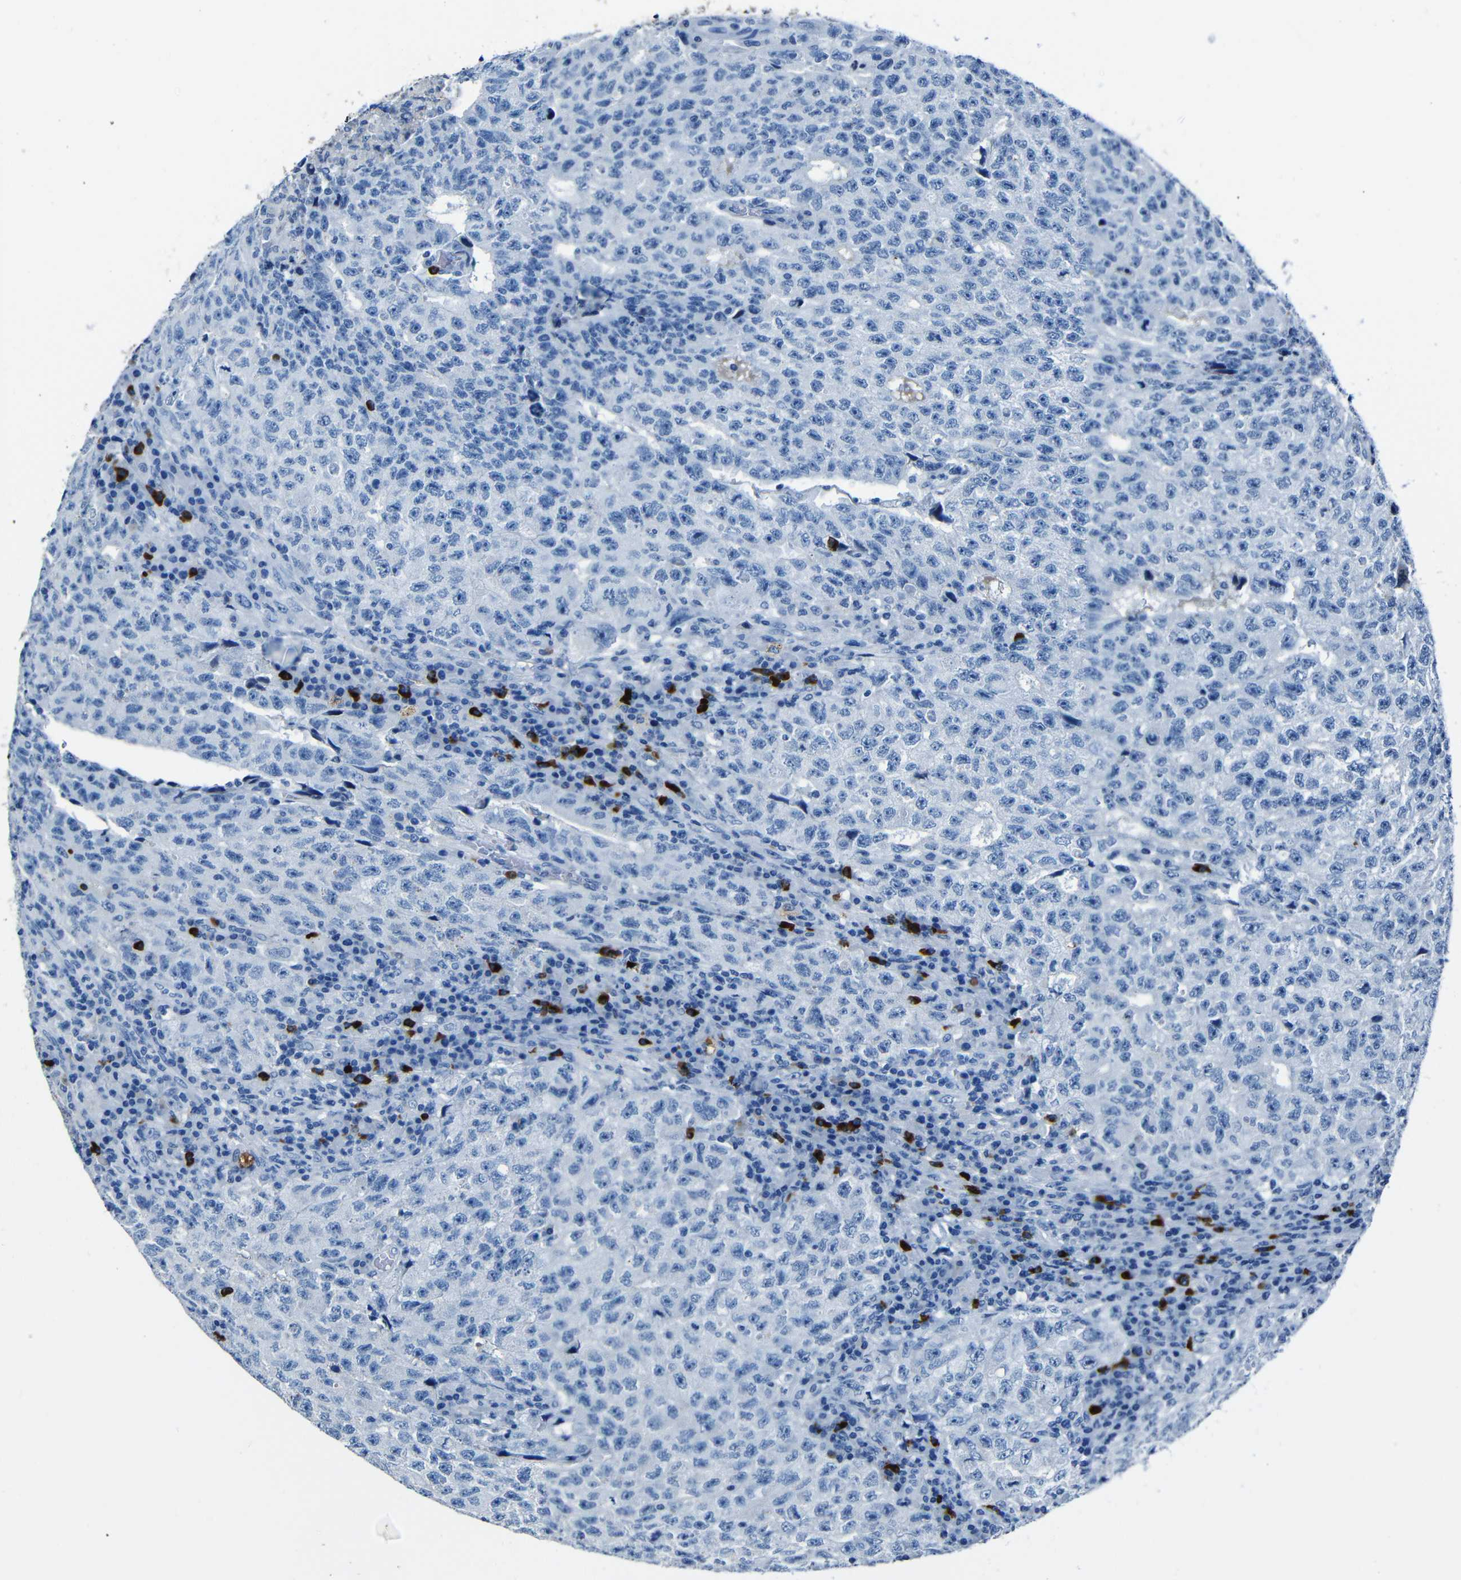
{"staining": {"intensity": "negative", "quantity": "none", "location": "none"}, "tissue": "testis cancer", "cell_type": "Tumor cells", "image_type": "cancer", "snomed": [{"axis": "morphology", "description": "Necrosis, NOS"}, {"axis": "morphology", "description": "Carcinoma, Embryonal, NOS"}, {"axis": "topography", "description": "Testis"}], "caption": "Image shows no significant protein staining in tumor cells of embryonal carcinoma (testis).", "gene": "CLDN11", "patient": {"sex": "male", "age": 19}}